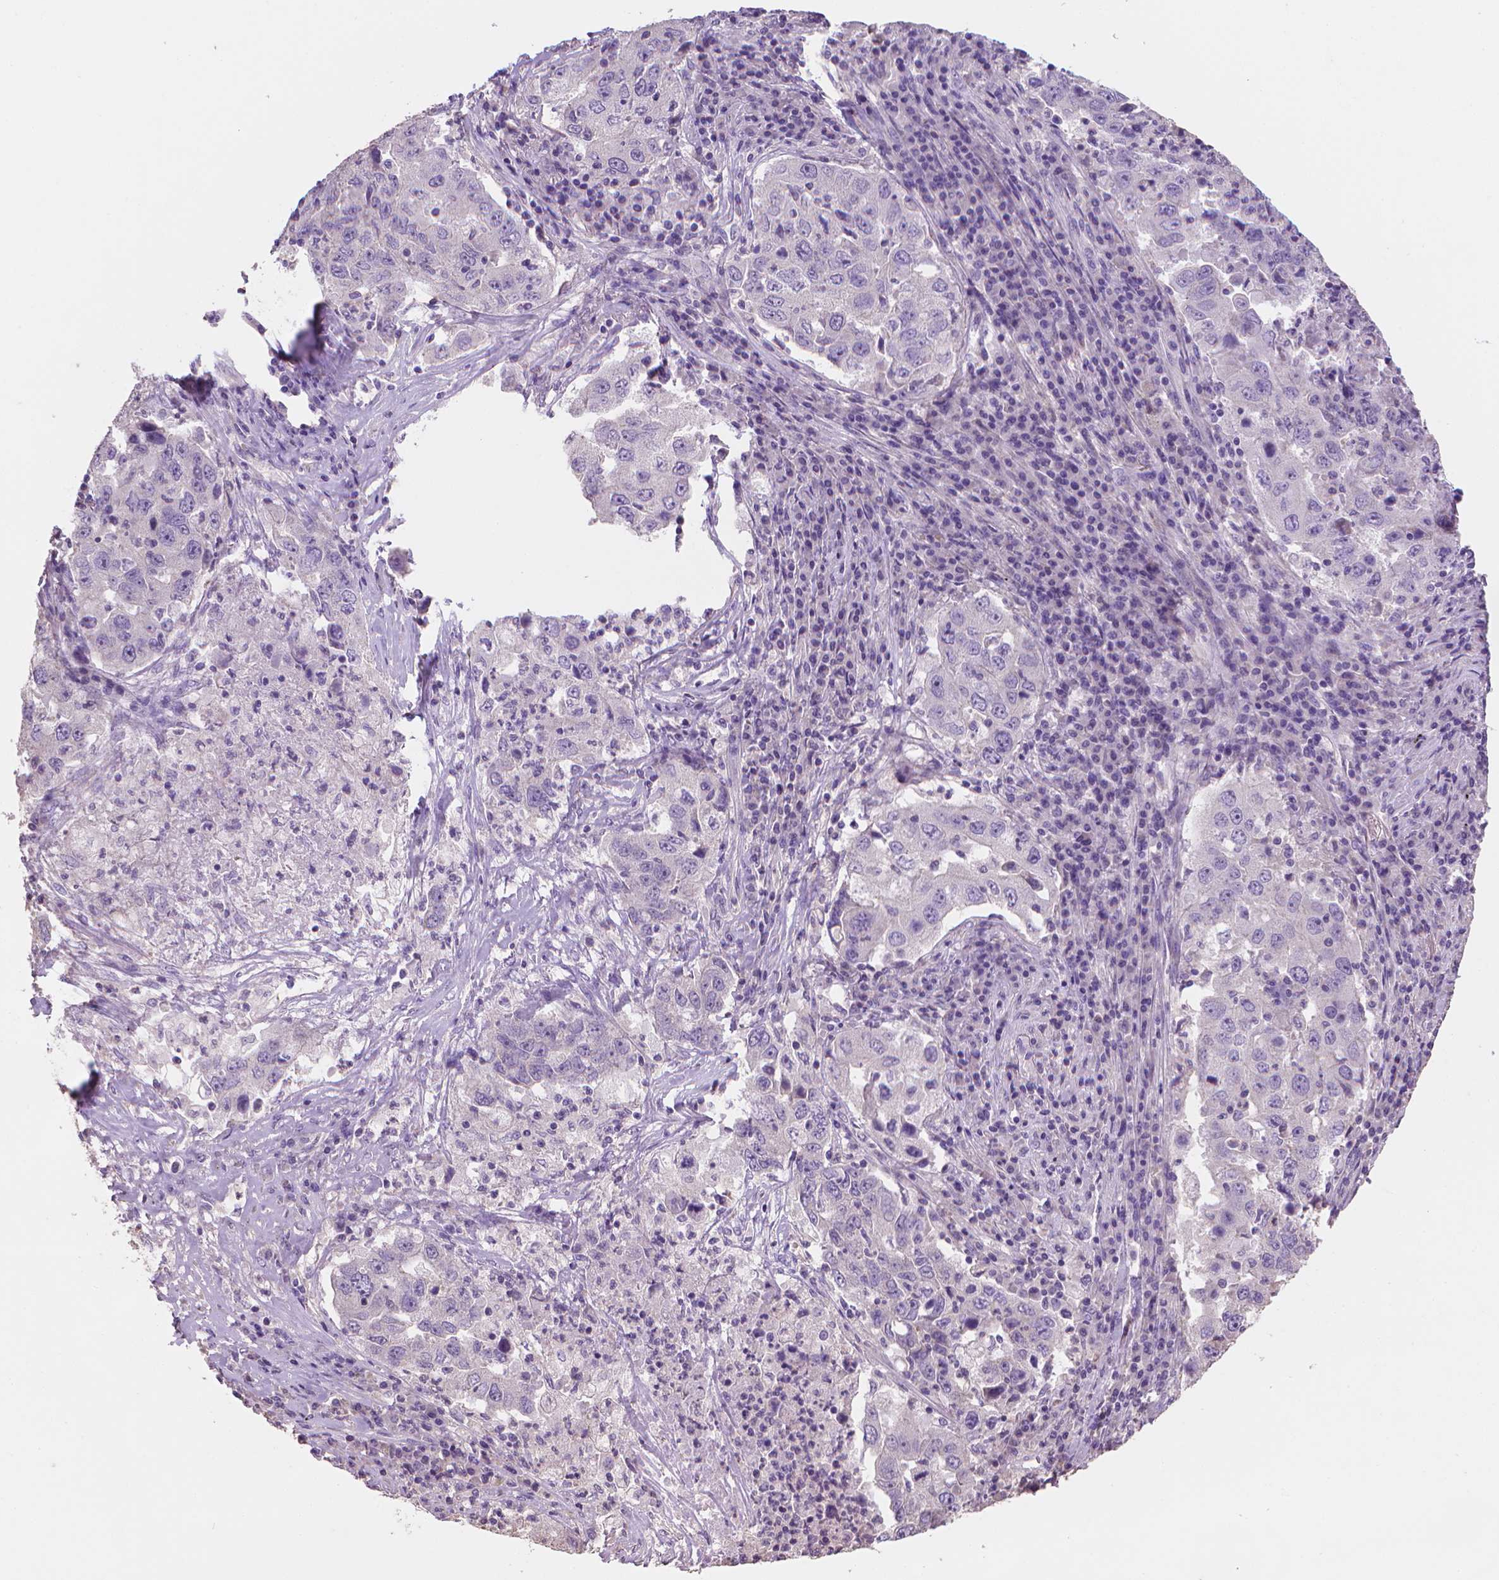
{"staining": {"intensity": "negative", "quantity": "none", "location": "none"}, "tissue": "lung cancer", "cell_type": "Tumor cells", "image_type": "cancer", "snomed": [{"axis": "morphology", "description": "Adenocarcinoma, NOS"}, {"axis": "topography", "description": "Lung"}], "caption": "Tumor cells are negative for brown protein staining in adenocarcinoma (lung).", "gene": "CATIP", "patient": {"sex": "male", "age": 73}}